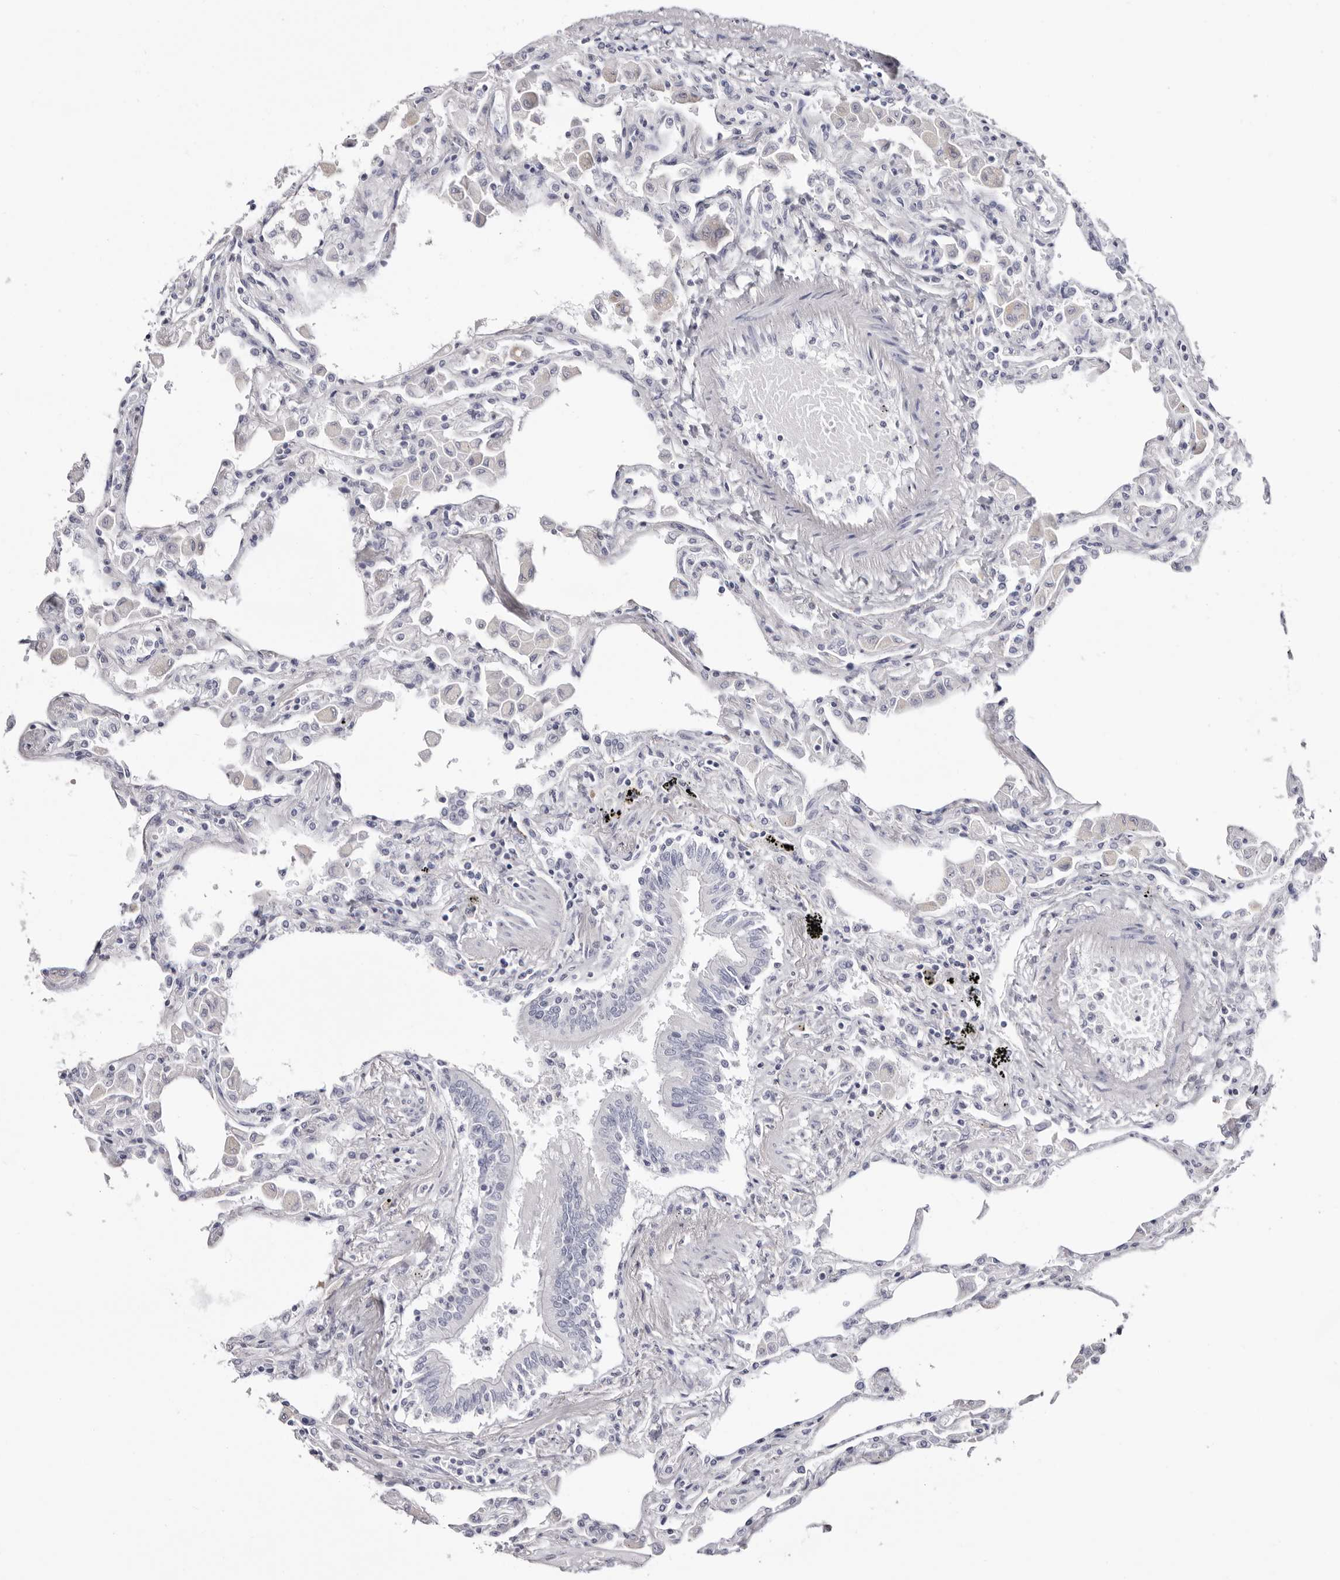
{"staining": {"intensity": "negative", "quantity": "none", "location": "none"}, "tissue": "lung", "cell_type": "Alveolar cells", "image_type": "normal", "snomed": [{"axis": "morphology", "description": "Normal tissue, NOS"}, {"axis": "topography", "description": "Bronchus"}, {"axis": "topography", "description": "Lung"}], "caption": "A high-resolution photomicrograph shows IHC staining of benign lung, which displays no significant positivity in alveolar cells.", "gene": "LPO", "patient": {"sex": "female", "age": 49}}